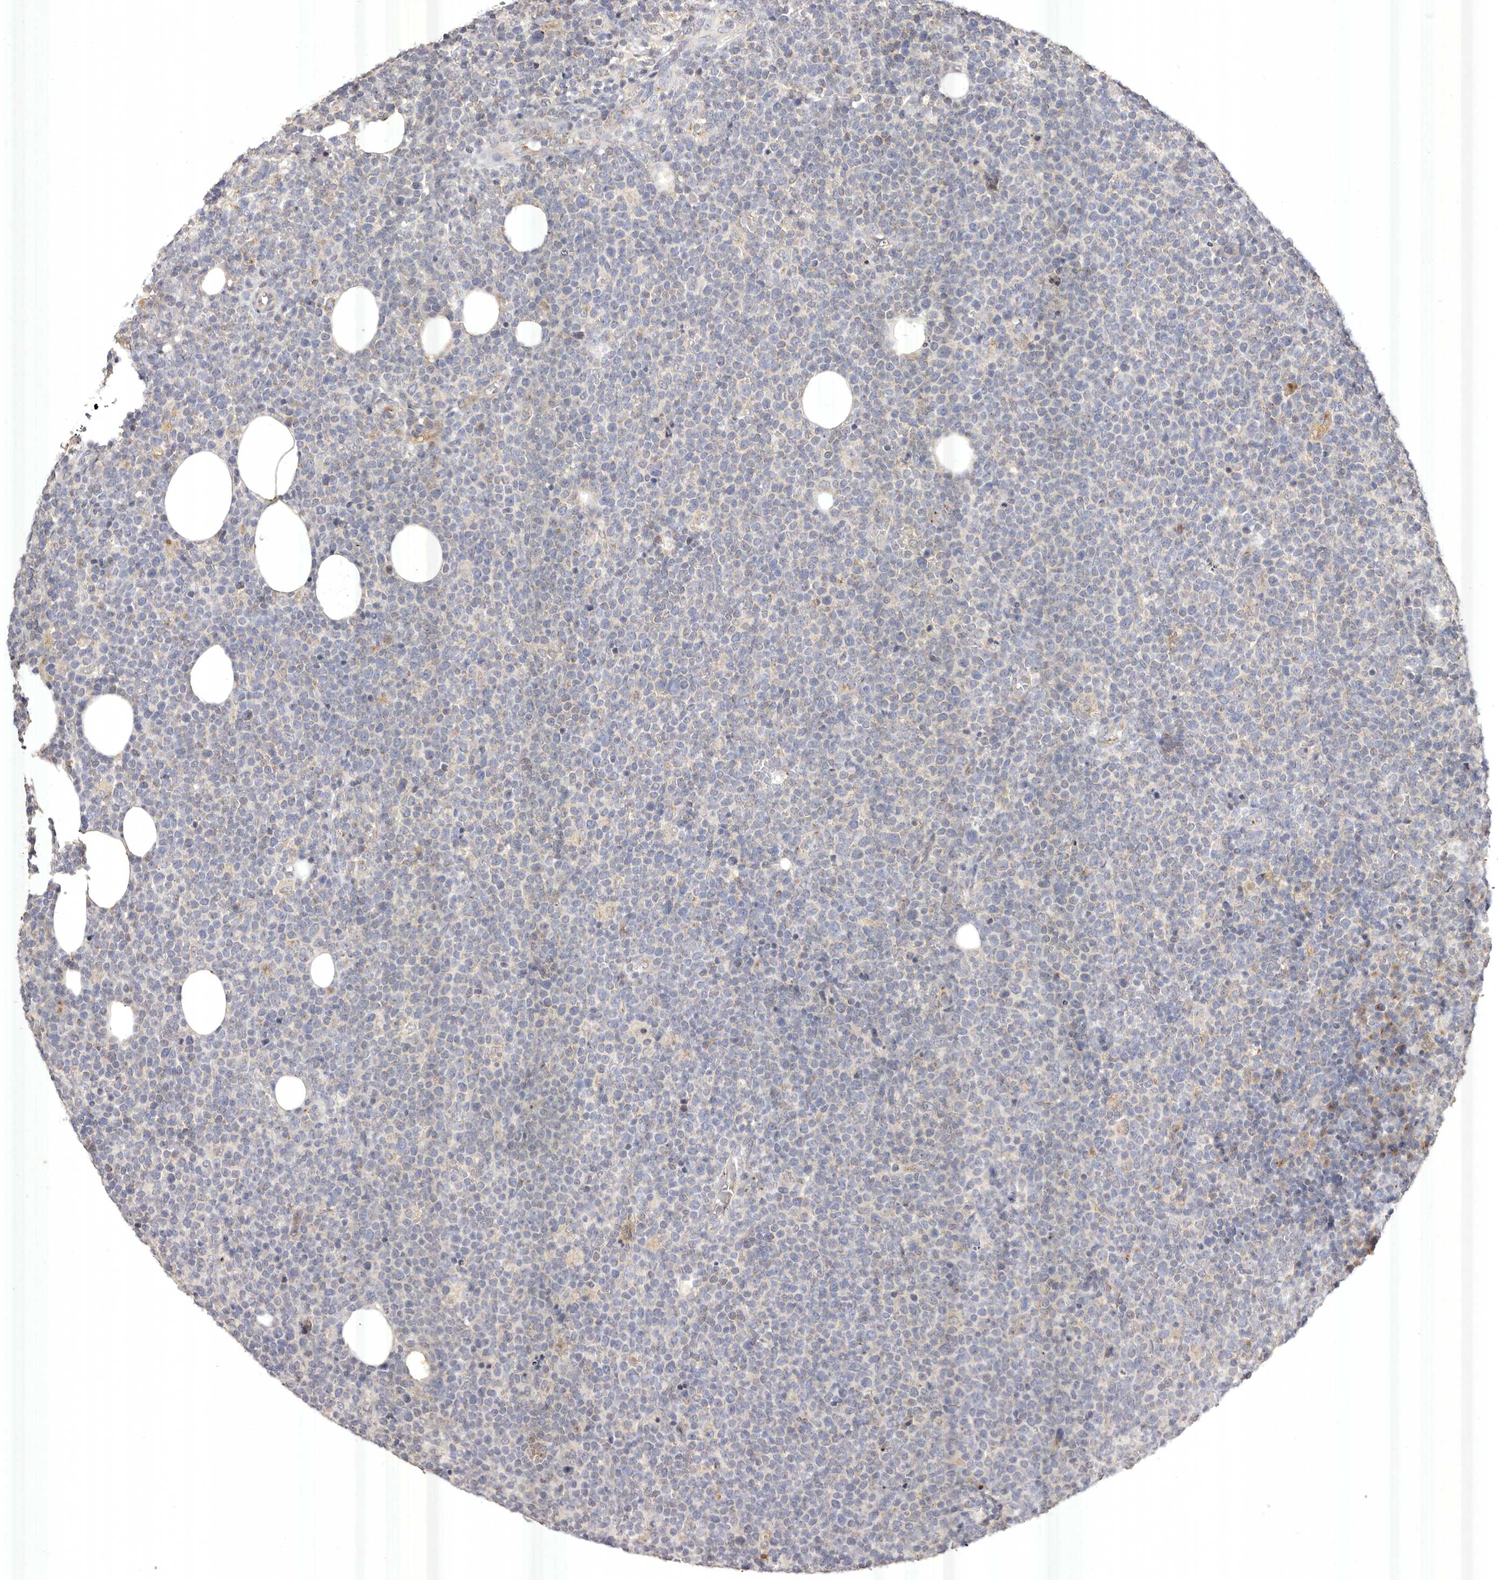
{"staining": {"intensity": "negative", "quantity": "none", "location": "none"}, "tissue": "lymphoma", "cell_type": "Tumor cells", "image_type": "cancer", "snomed": [{"axis": "morphology", "description": "Malignant lymphoma, non-Hodgkin's type, High grade"}, {"axis": "topography", "description": "Lymph node"}], "caption": "The IHC photomicrograph has no significant positivity in tumor cells of lymphoma tissue.", "gene": "USP24", "patient": {"sex": "male", "age": 61}}